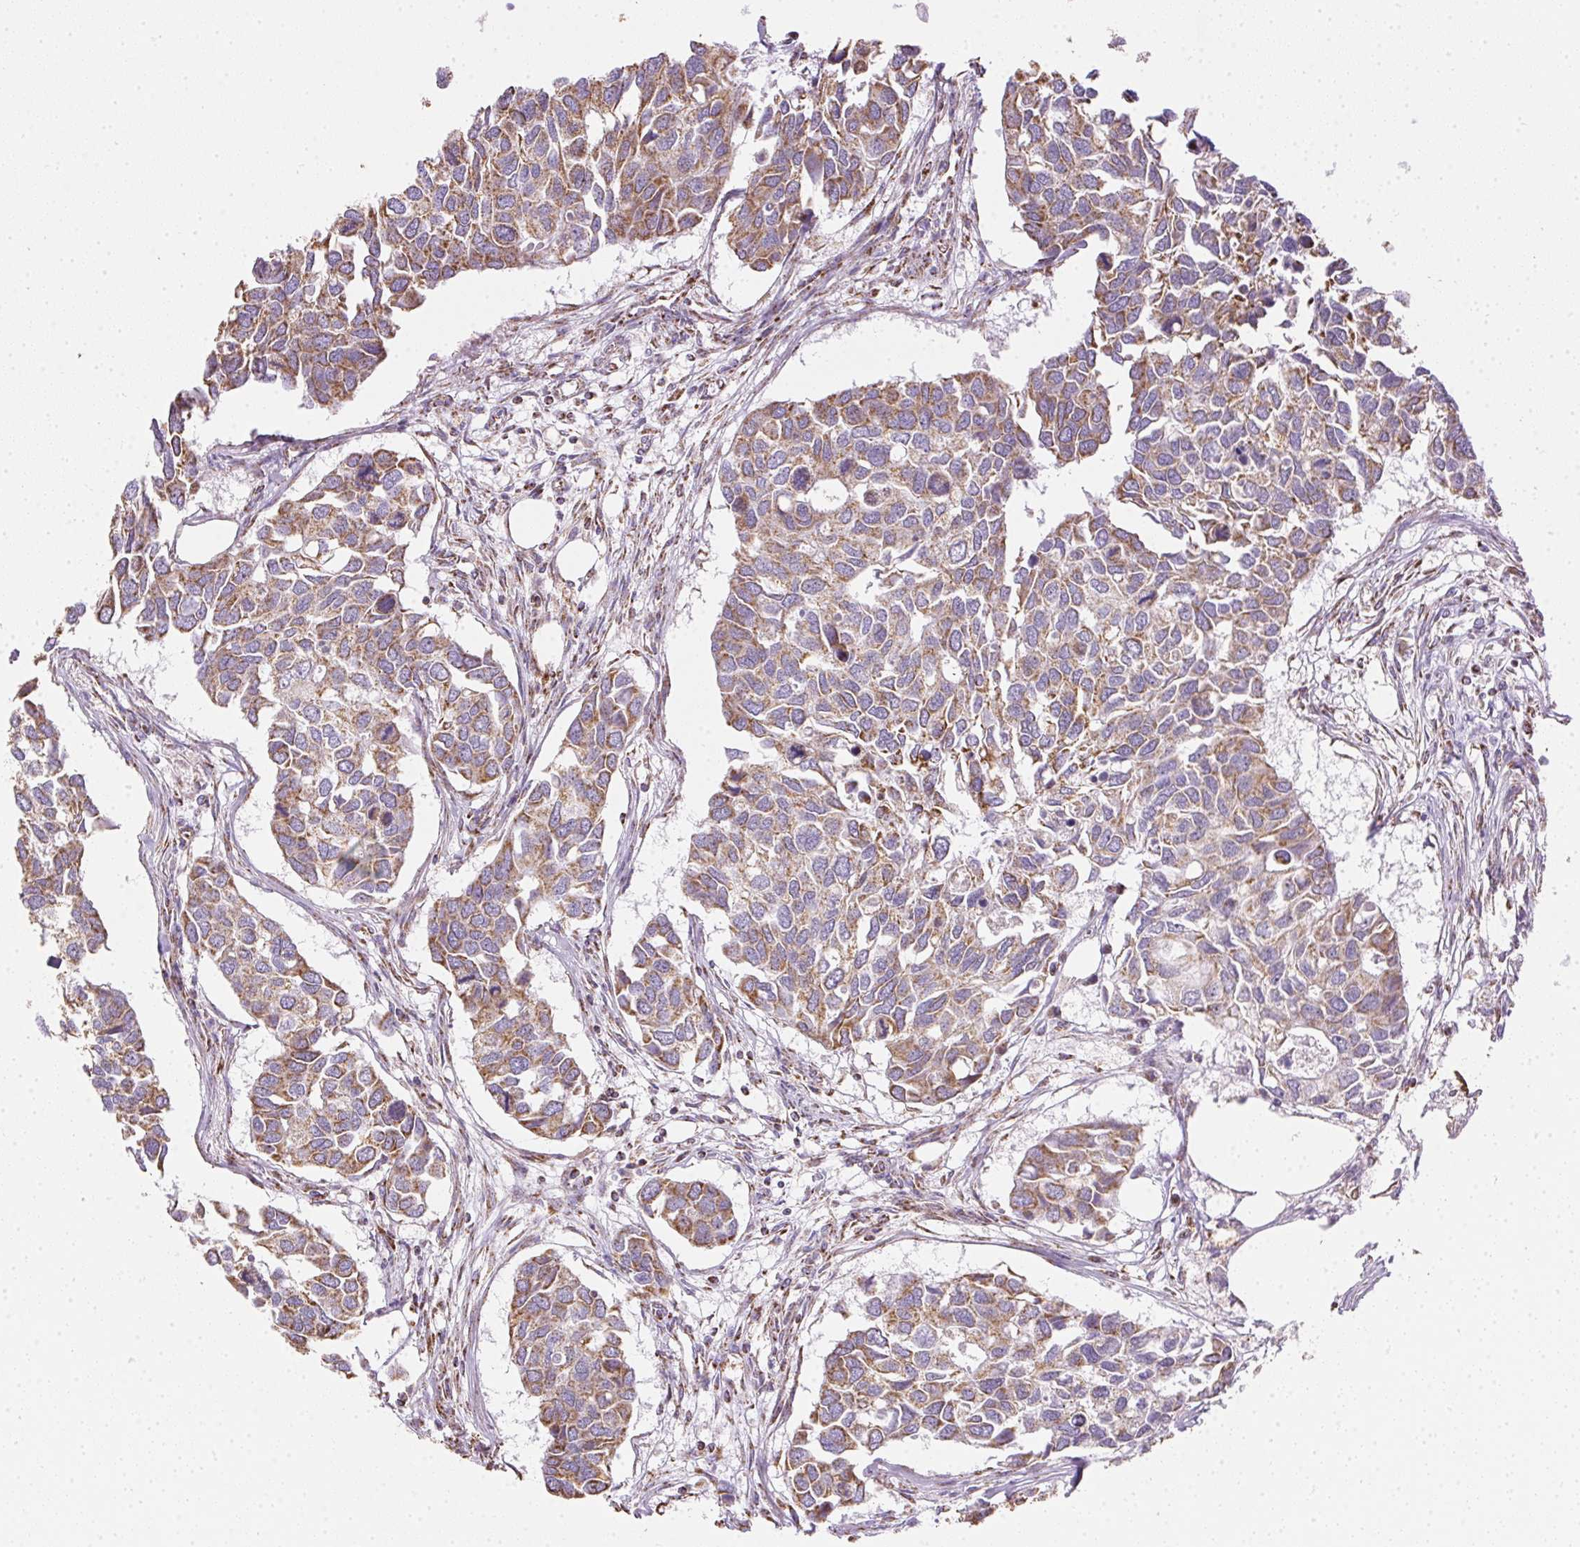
{"staining": {"intensity": "moderate", "quantity": ">75%", "location": "cytoplasmic/membranous"}, "tissue": "breast cancer", "cell_type": "Tumor cells", "image_type": "cancer", "snomed": [{"axis": "morphology", "description": "Duct carcinoma"}, {"axis": "topography", "description": "Breast"}], "caption": "Immunohistochemical staining of breast cancer reveals moderate cytoplasmic/membranous protein staining in approximately >75% of tumor cells.", "gene": "MAPK11", "patient": {"sex": "female", "age": 83}}